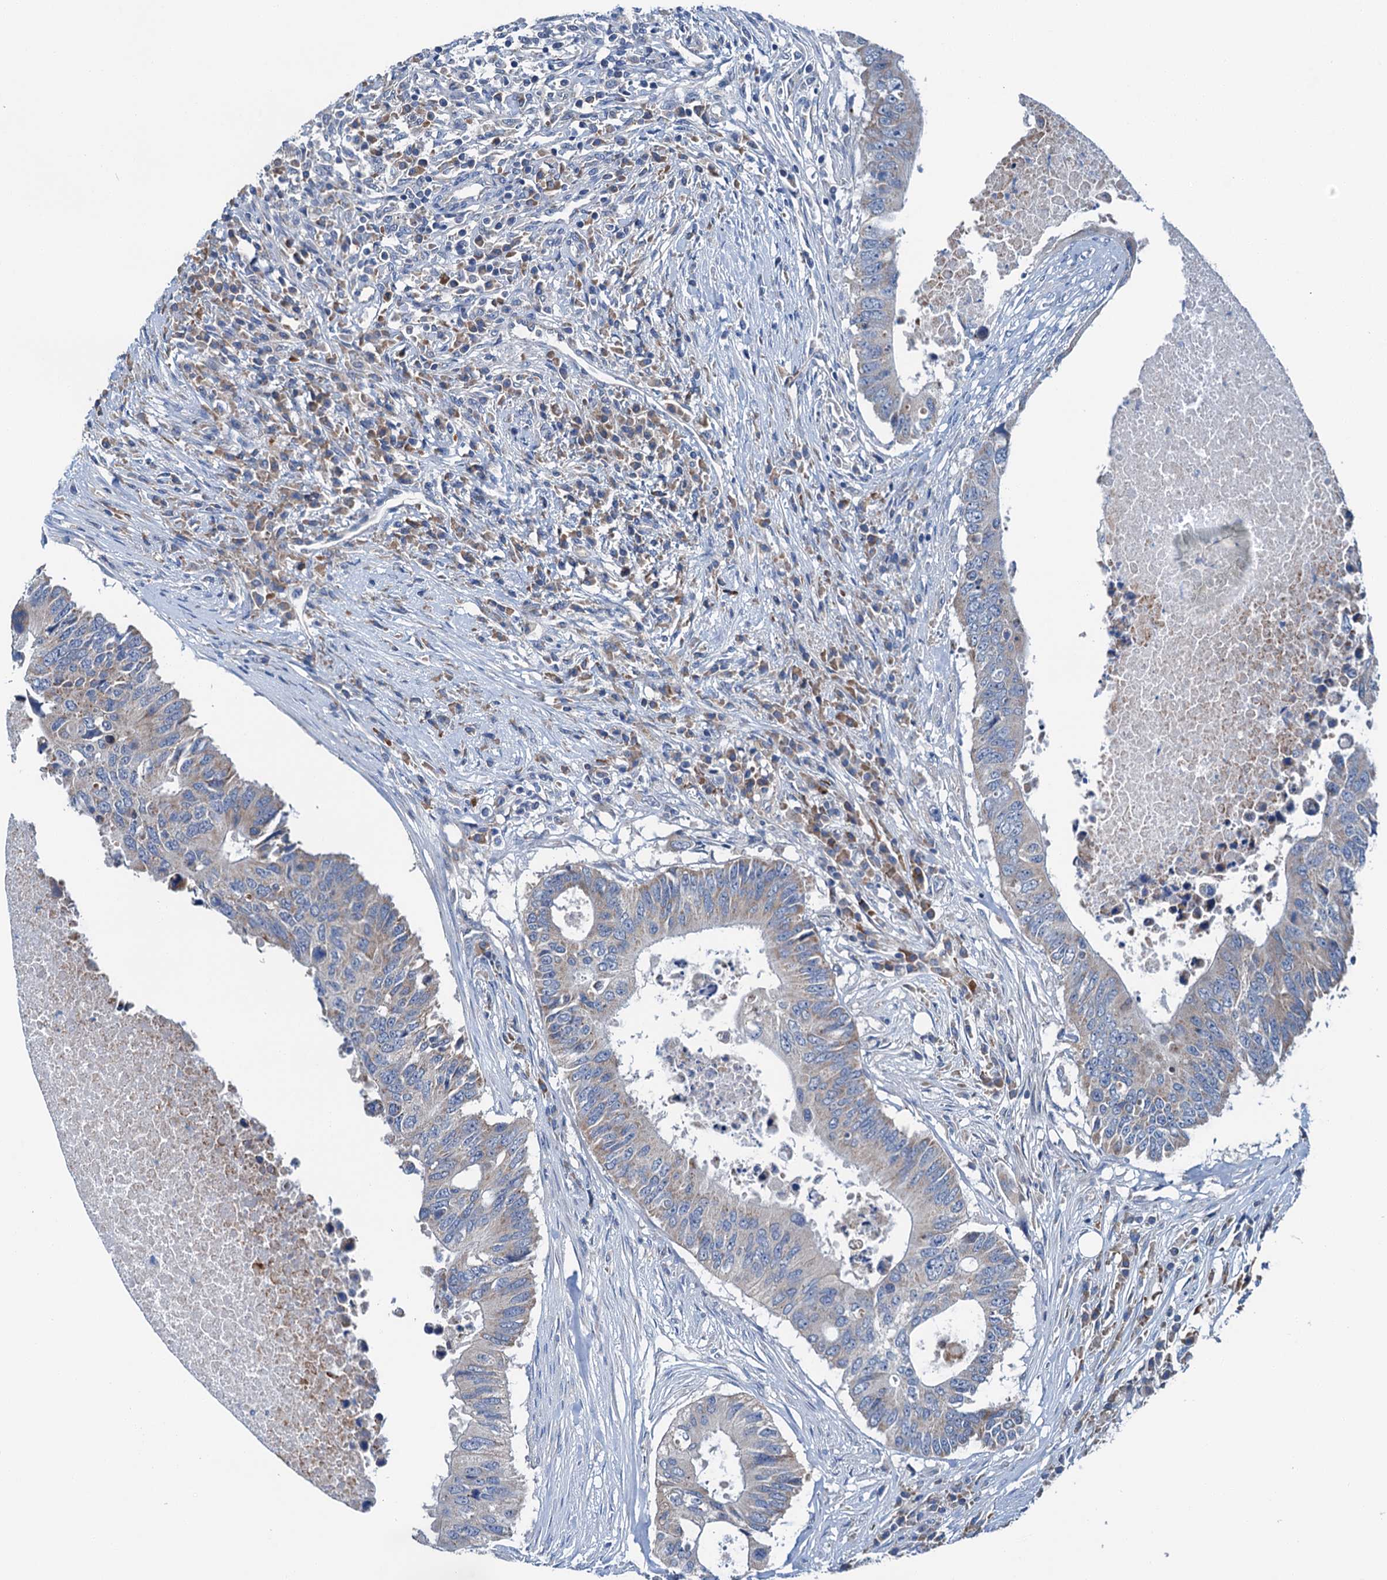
{"staining": {"intensity": "weak", "quantity": "<25%", "location": "cytoplasmic/membranous"}, "tissue": "colorectal cancer", "cell_type": "Tumor cells", "image_type": "cancer", "snomed": [{"axis": "morphology", "description": "Adenocarcinoma, NOS"}, {"axis": "topography", "description": "Colon"}], "caption": "The immunohistochemistry (IHC) histopathology image has no significant expression in tumor cells of colorectal cancer tissue. The staining is performed using DAB brown chromogen with nuclei counter-stained in using hematoxylin.", "gene": "ELAC1", "patient": {"sex": "male", "age": 71}}